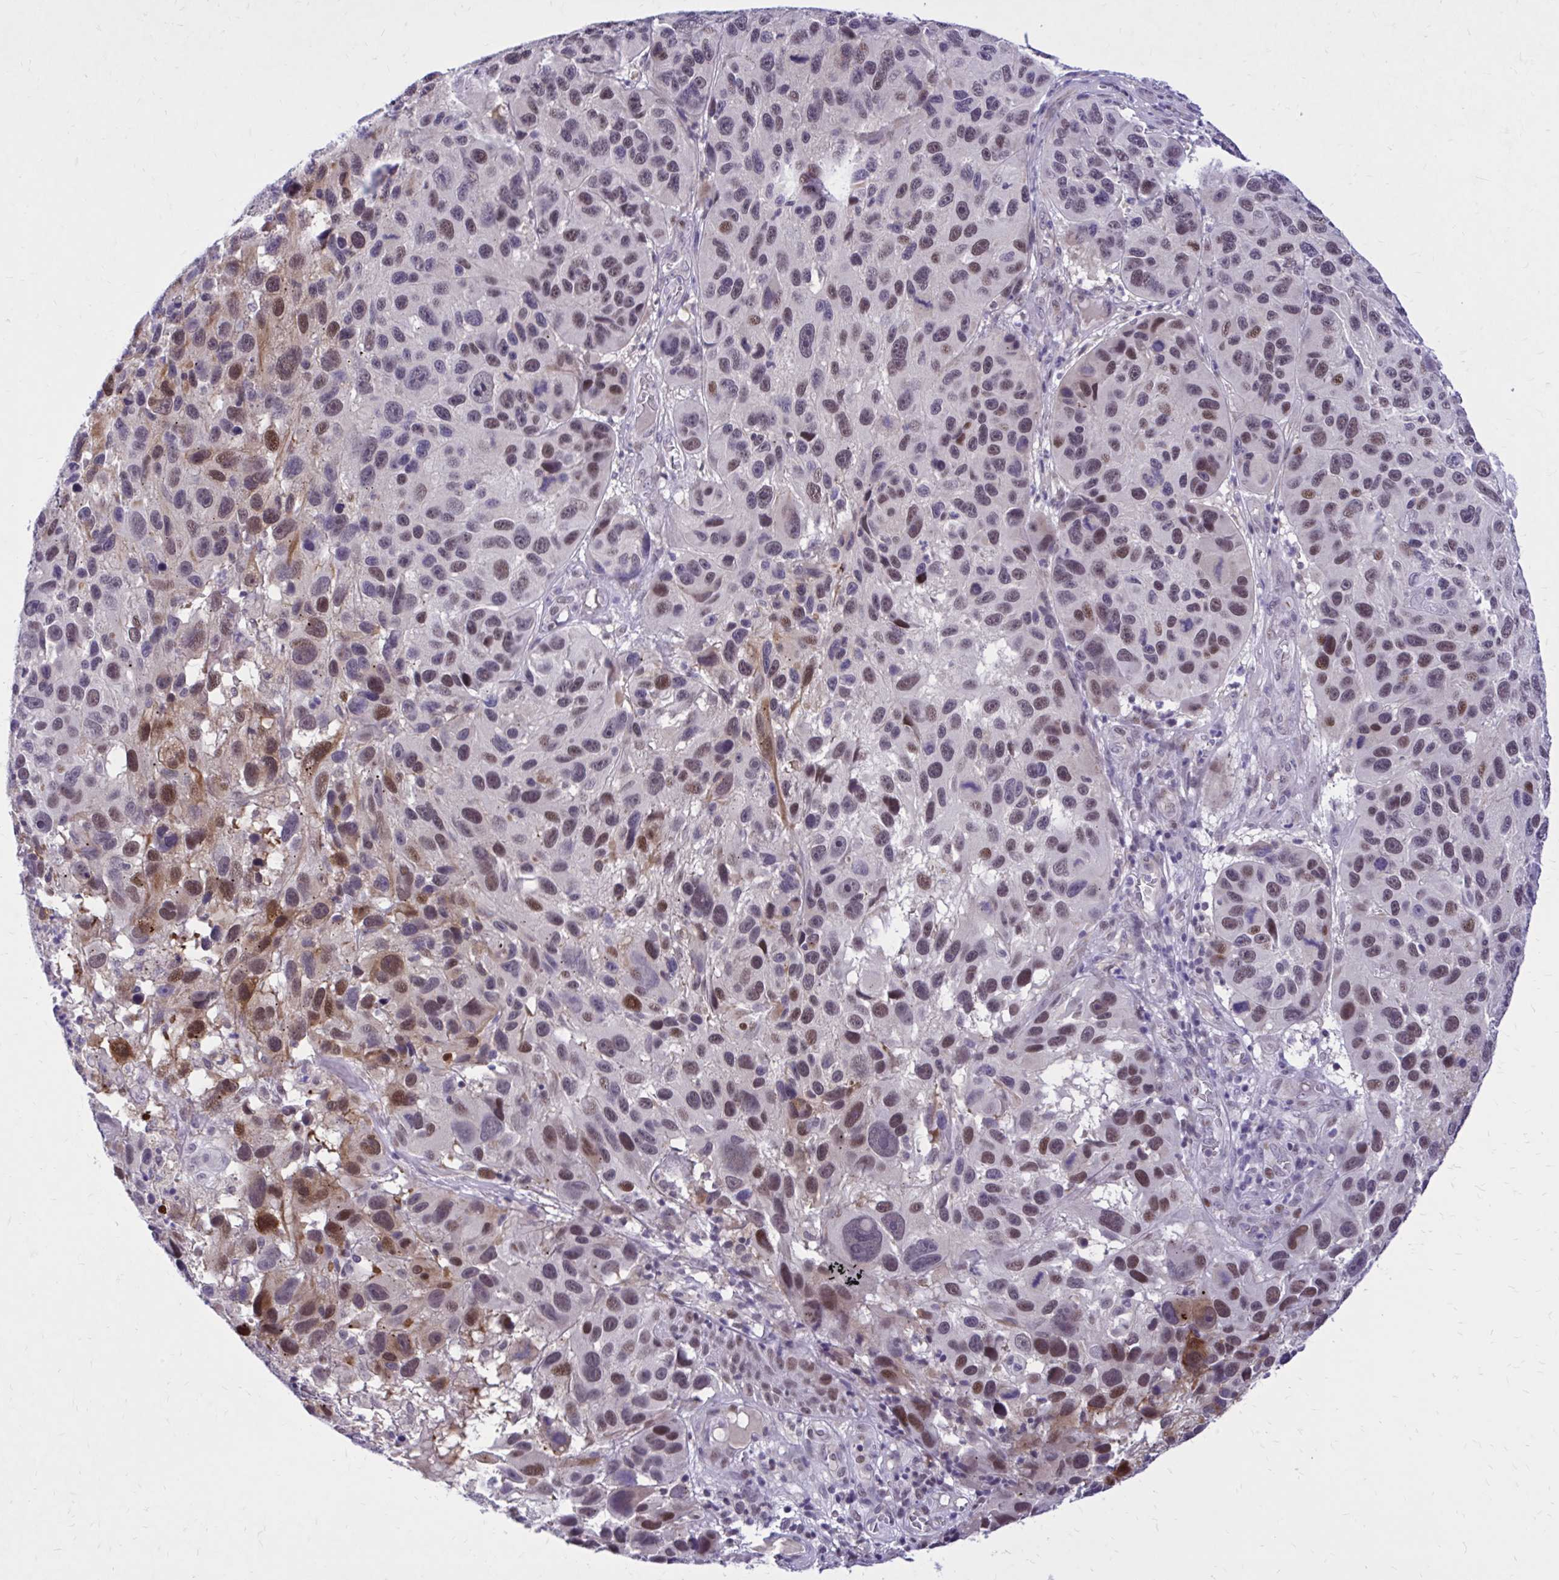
{"staining": {"intensity": "moderate", "quantity": "25%-75%", "location": "nuclear"}, "tissue": "melanoma", "cell_type": "Tumor cells", "image_type": "cancer", "snomed": [{"axis": "morphology", "description": "Malignant melanoma, NOS"}, {"axis": "topography", "description": "Skin"}], "caption": "High-magnification brightfield microscopy of malignant melanoma stained with DAB (brown) and counterstained with hematoxylin (blue). tumor cells exhibit moderate nuclear positivity is seen in approximately25%-75% of cells. (Stains: DAB in brown, nuclei in blue, Microscopy: brightfield microscopy at high magnification).", "gene": "ZBTB25", "patient": {"sex": "male", "age": 53}}